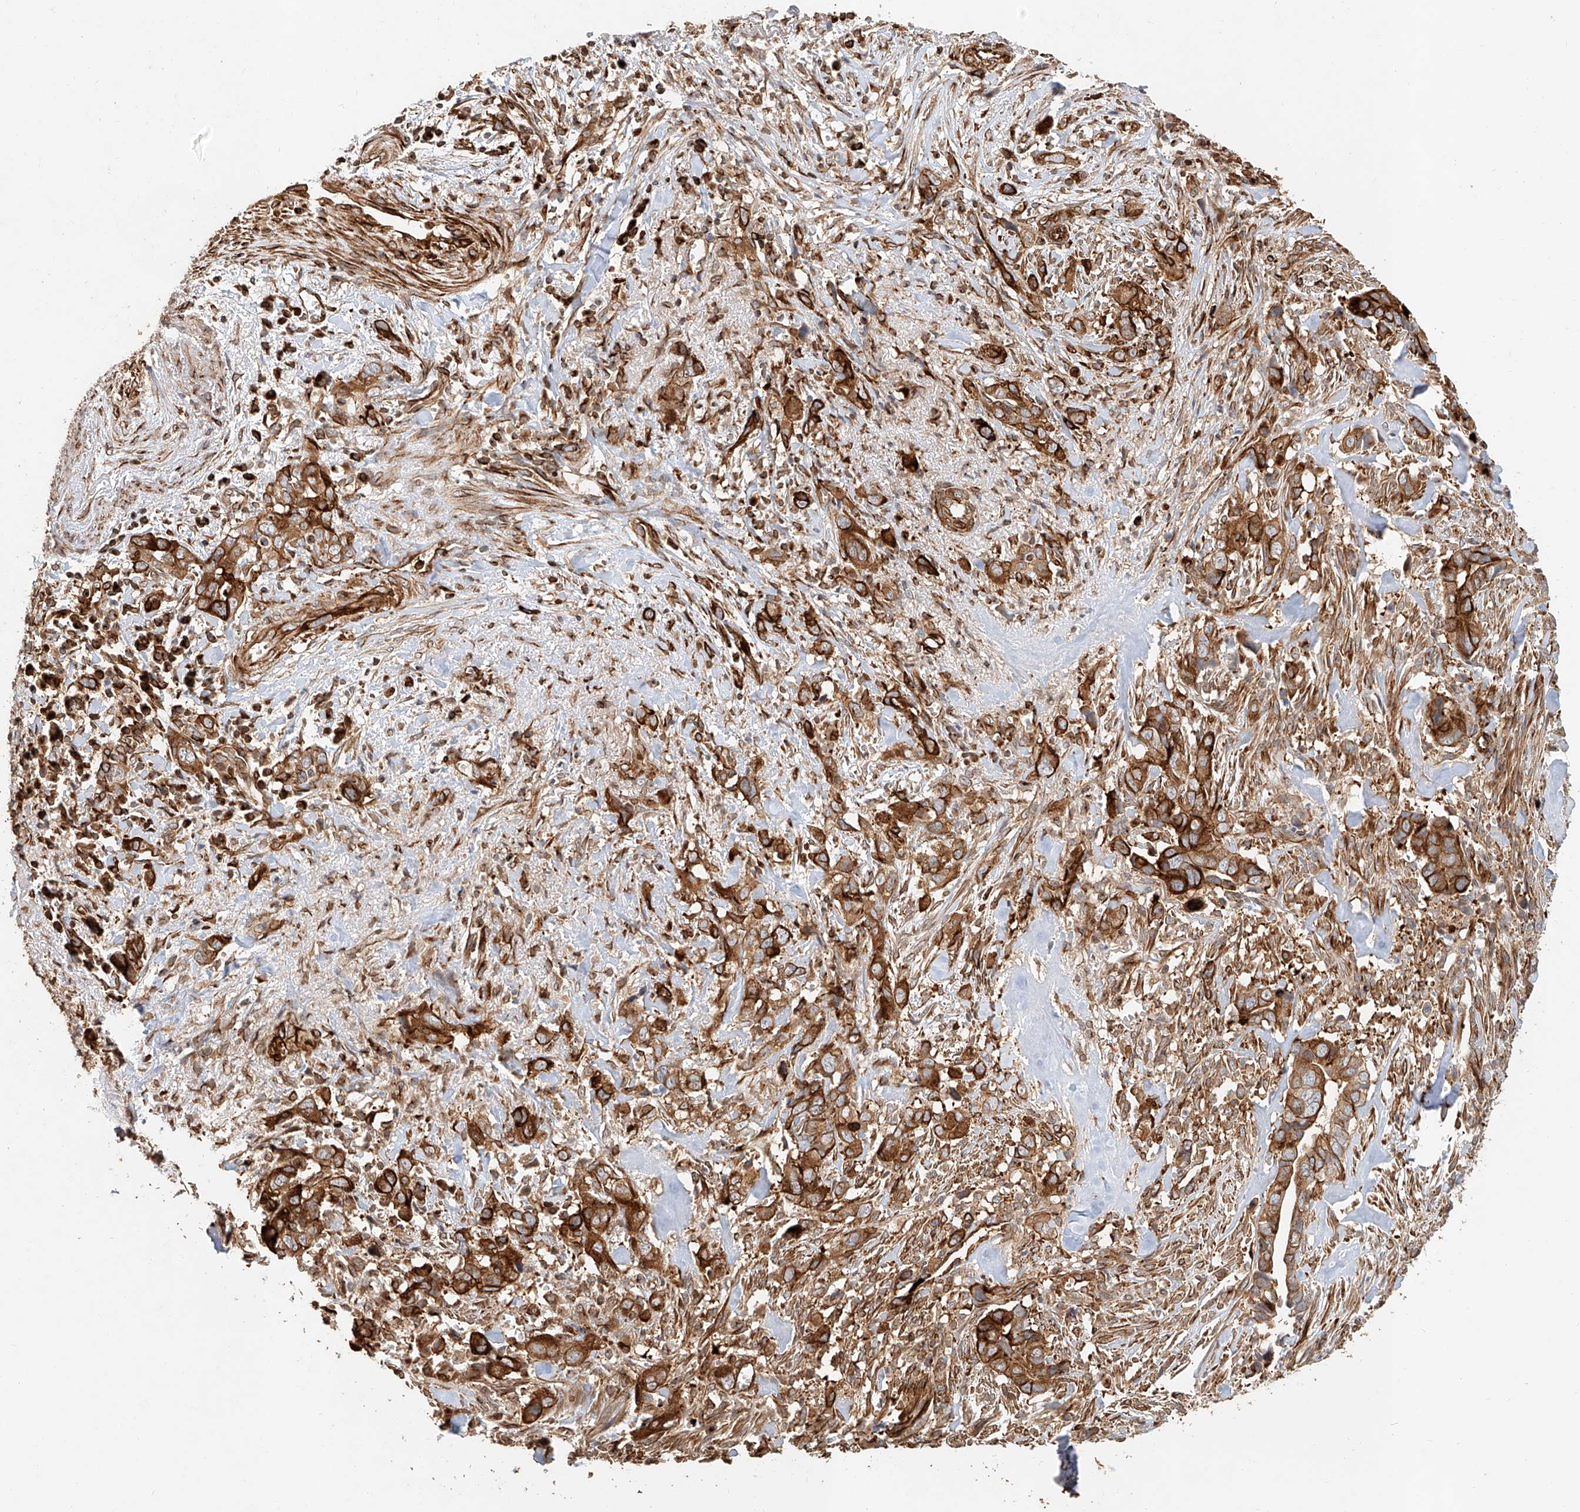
{"staining": {"intensity": "strong", "quantity": ">75%", "location": "cytoplasmic/membranous"}, "tissue": "liver cancer", "cell_type": "Tumor cells", "image_type": "cancer", "snomed": [{"axis": "morphology", "description": "Cholangiocarcinoma"}, {"axis": "topography", "description": "Liver"}], "caption": "Tumor cells exhibit strong cytoplasmic/membranous positivity in approximately >75% of cells in liver cholangiocarcinoma. (Brightfield microscopy of DAB IHC at high magnification).", "gene": "NAP1L1", "patient": {"sex": "female", "age": 79}}